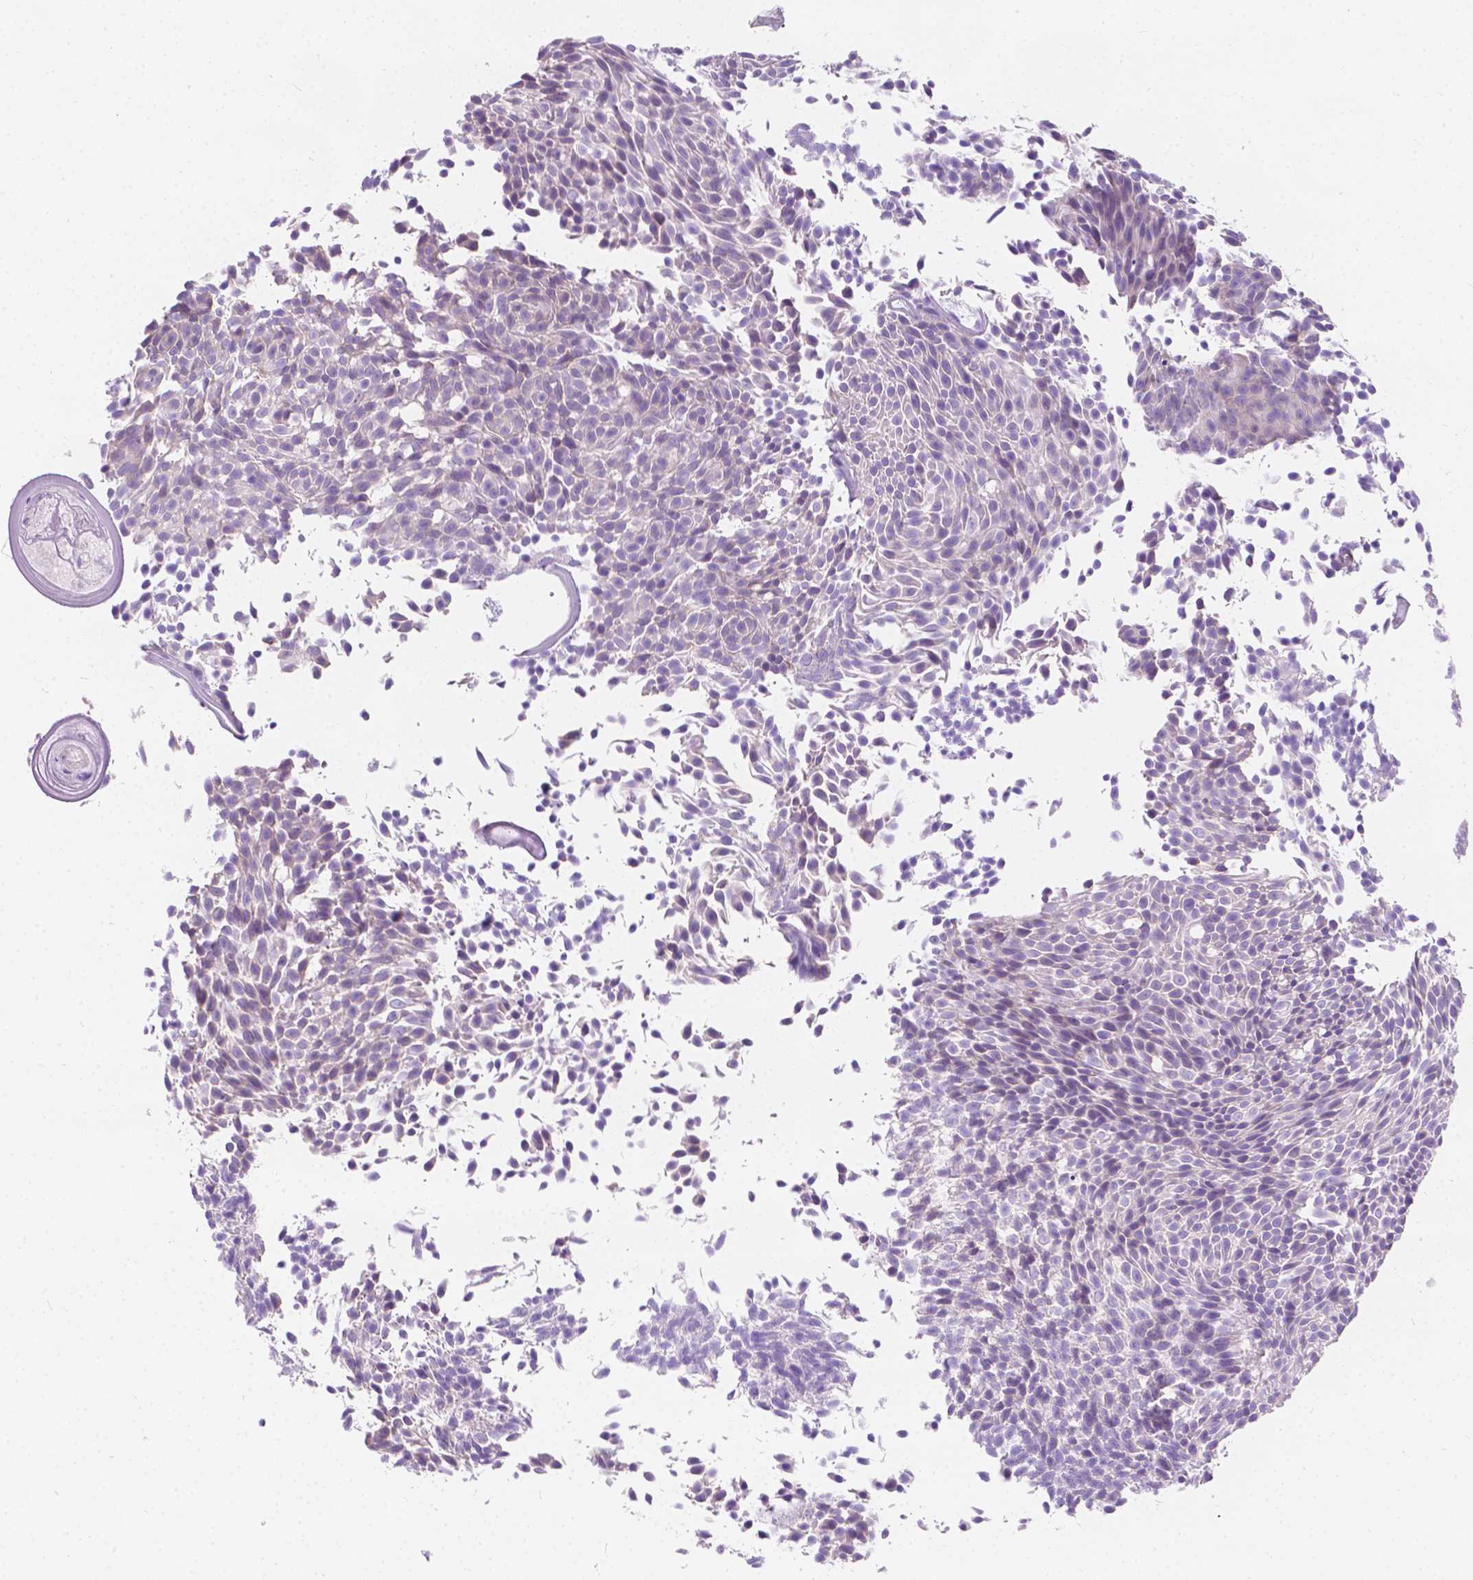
{"staining": {"intensity": "negative", "quantity": "none", "location": "none"}, "tissue": "urothelial cancer", "cell_type": "Tumor cells", "image_type": "cancer", "snomed": [{"axis": "morphology", "description": "Urothelial carcinoma, Low grade"}, {"axis": "topography", "description": "Urinary bladder"}], "caption": "Immunohistochemical staining of human urothelial carcinoma (low-grade) shows no significant expression in tumor cells.", "gene": "GNAO1", "patient": {"sex": "male", "age": 77}}